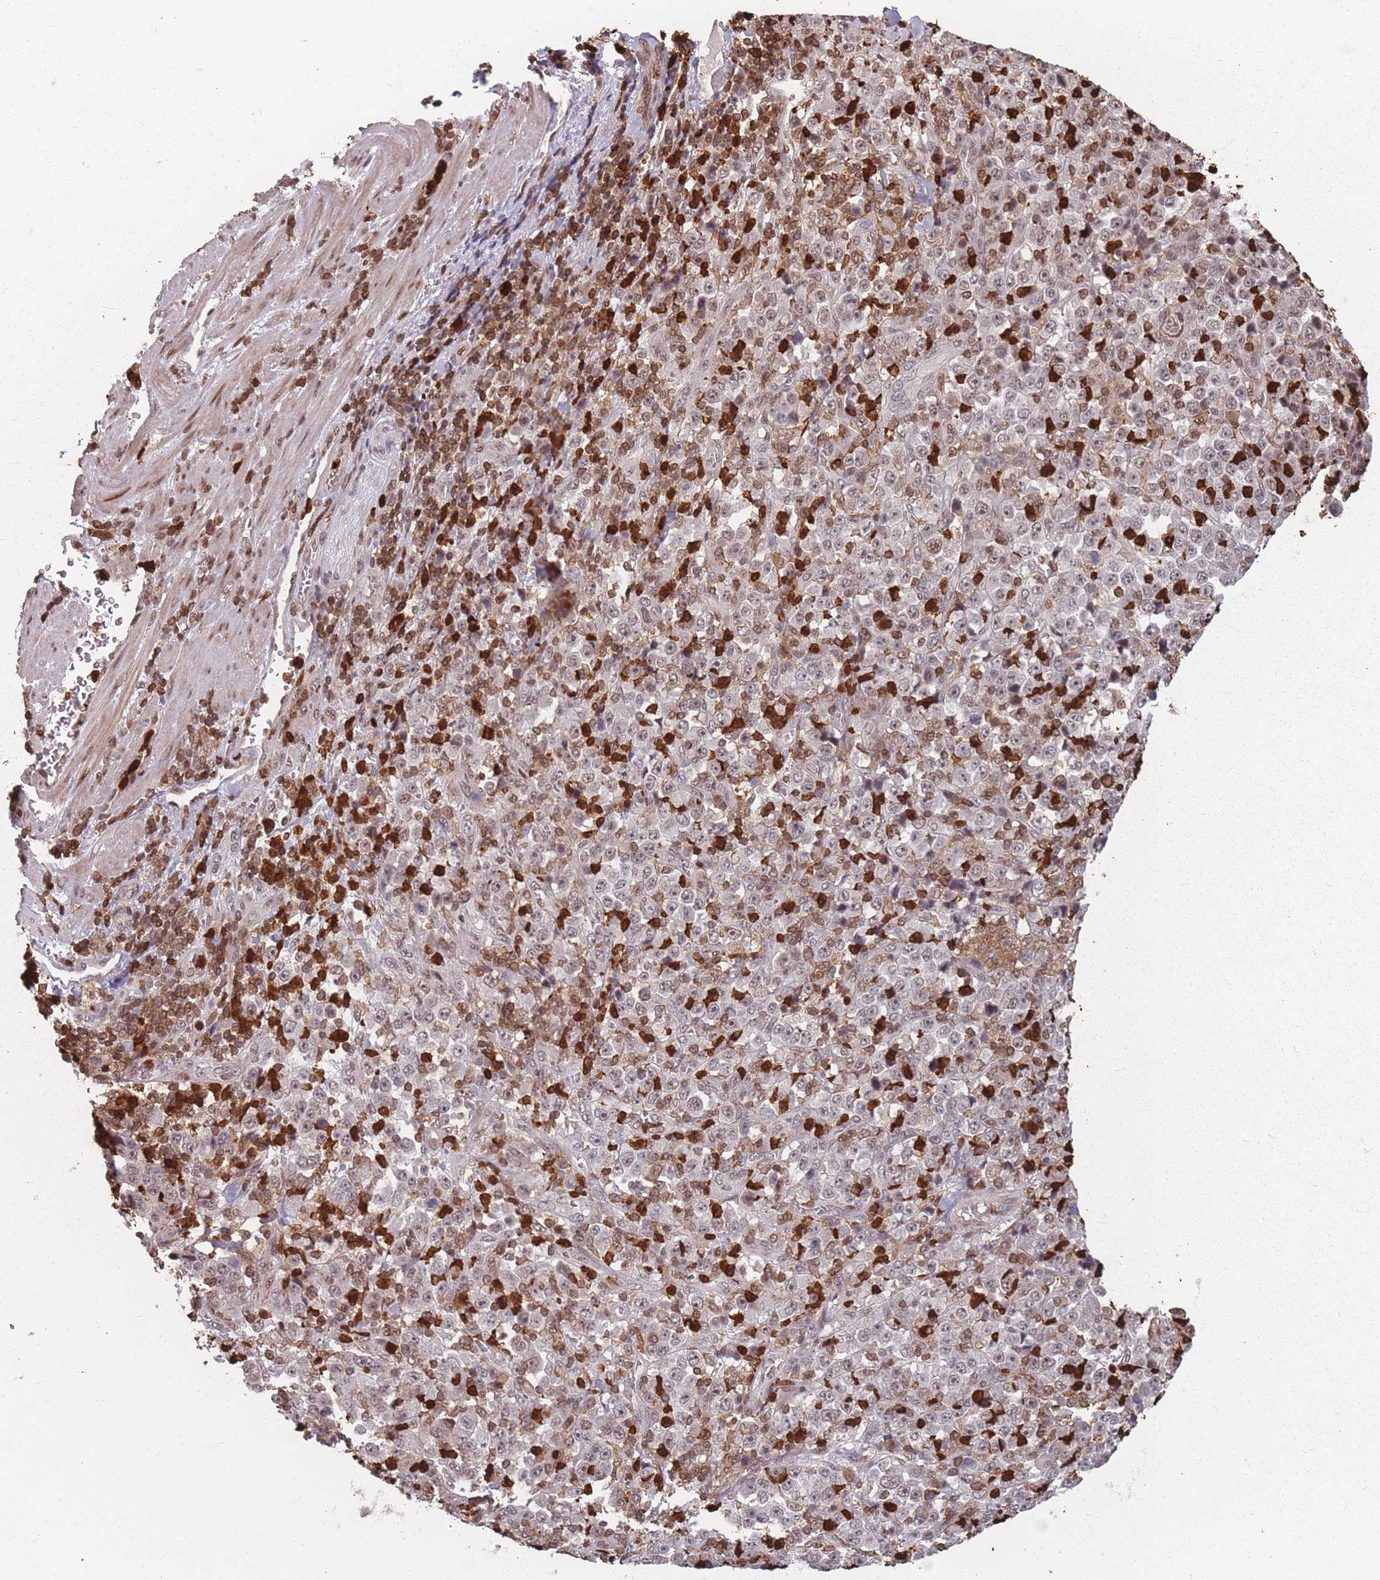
{"staining": {"intensity": "weak", "quantity": "<25%", "location": "nuclear"}, "tissue": "stomach cancer", "cell_type": "Tumor cells", "image_type": "cancer", "snomed": [{"axis": "morphology", "description": "Normal tissue, NOS"}, {"axis": "morphology", "description": "Adenocarcinoma, NOS"}, {"axis": "topography", "description": "Stomach, upper"}, {"axis": "topography", "description": "Stomach"}], "caption": "Stomach cancer (adenocarcinoma) was stained to show a protein in brown. There is no significant positivity in tumor cells.", "gene": "WDR55", "patient": {"sex": "male", "age": 59}}